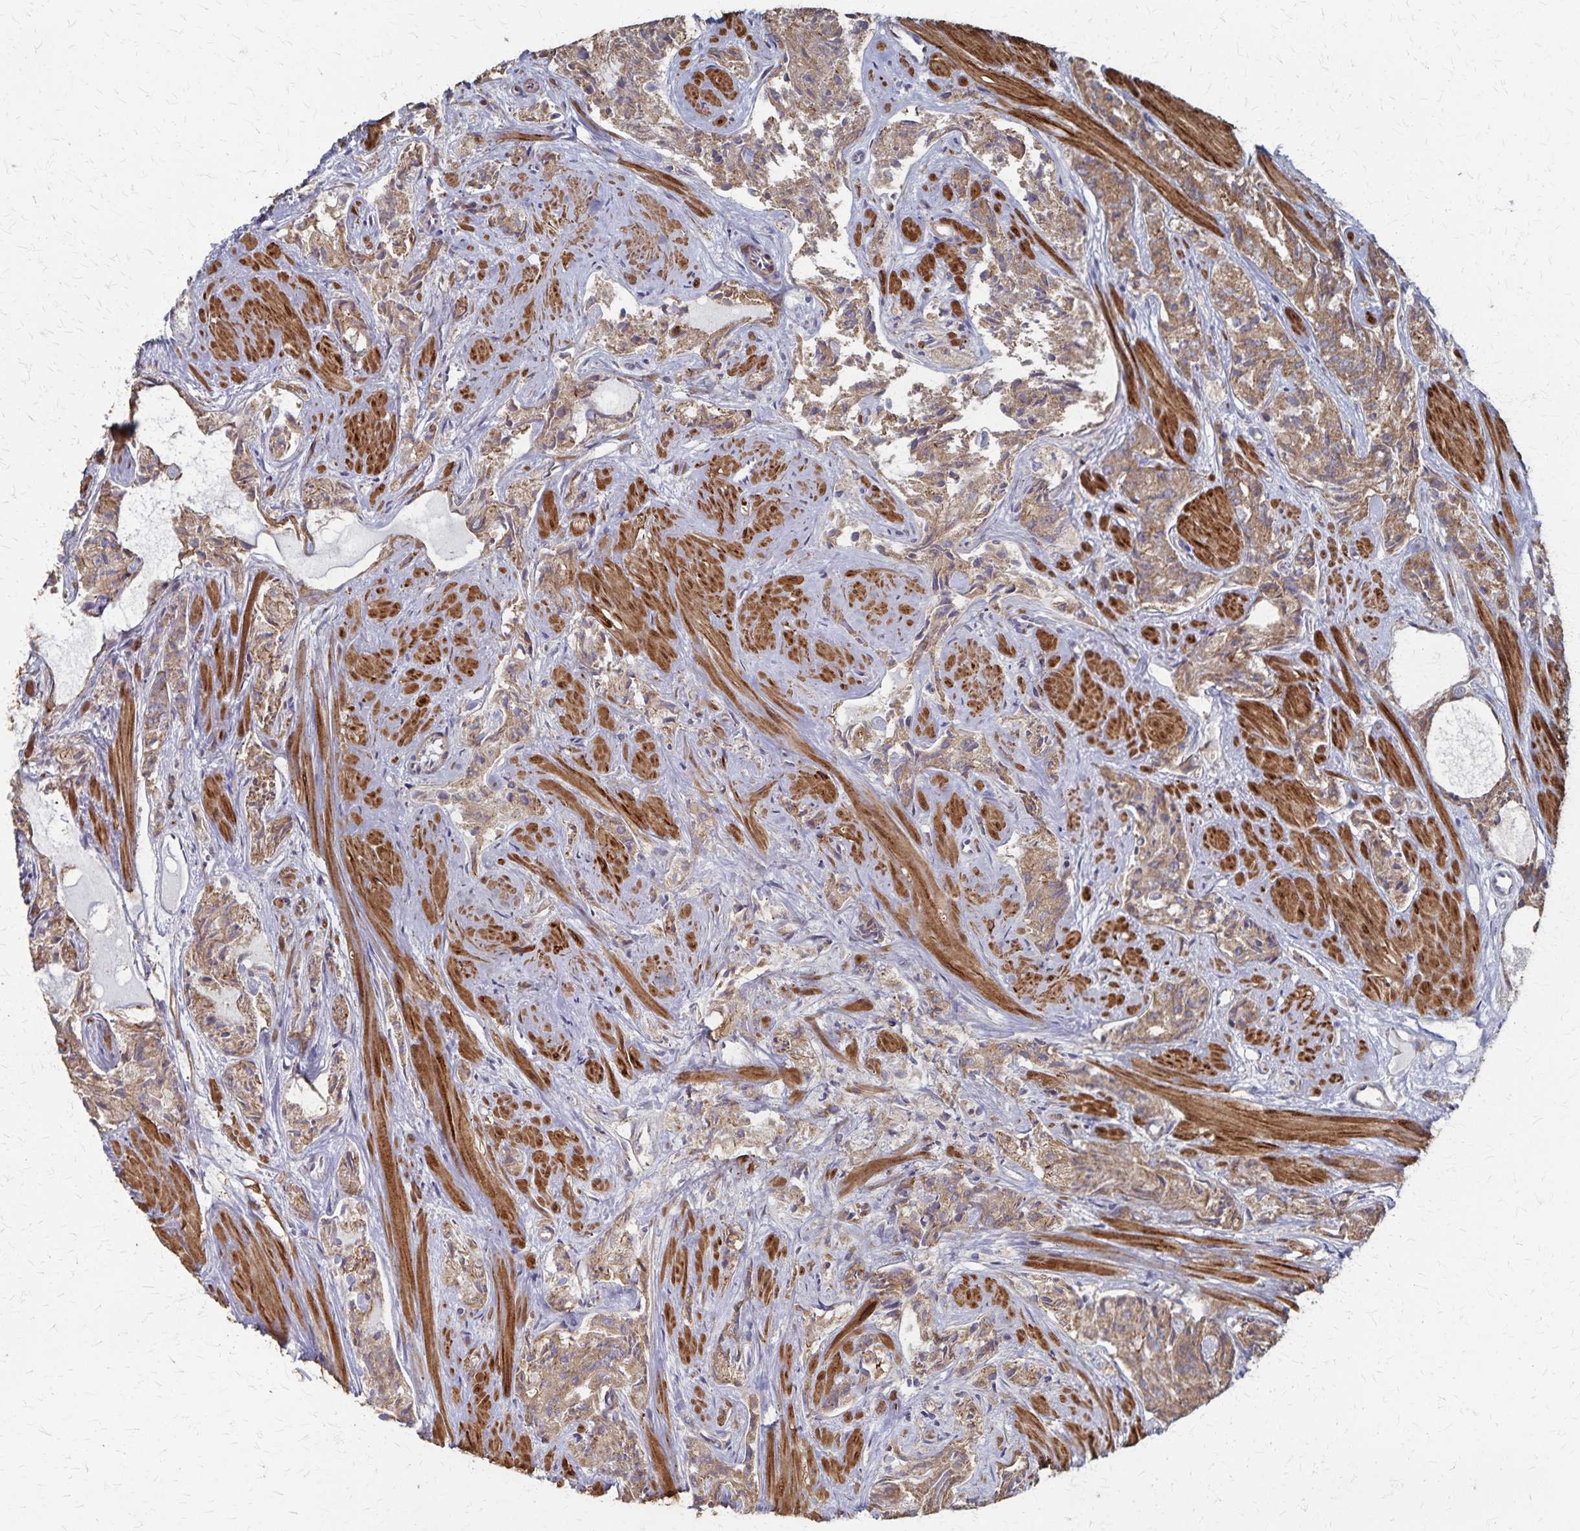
{"staining": {"intensity": "moderate", "quantity": ">75%", "location": "cytoplasmic/membranous"}, "tissue": "prostate cancer", "cell_type": "Tumor cells", "image_type": "cancer", "snomed": [{"axis": "morphology", "description": "Adenocarcinoma, High grade"}, {"axis": "topography", "description": "Prostate"}], "caption": "An immunohistochemistry image of neoplastic tissue is shown. Protein staining in brown labels moderate cytoplasmic/membranous positivity in adenocarcinoma (high-grade) (prostate) within tumor cells. Immunohistochemistry (ihc) stains the protein in brown and the nuclei are stained blue.", "gene": "PGAP2", "patient": {"sex": "male", "age": 58}}